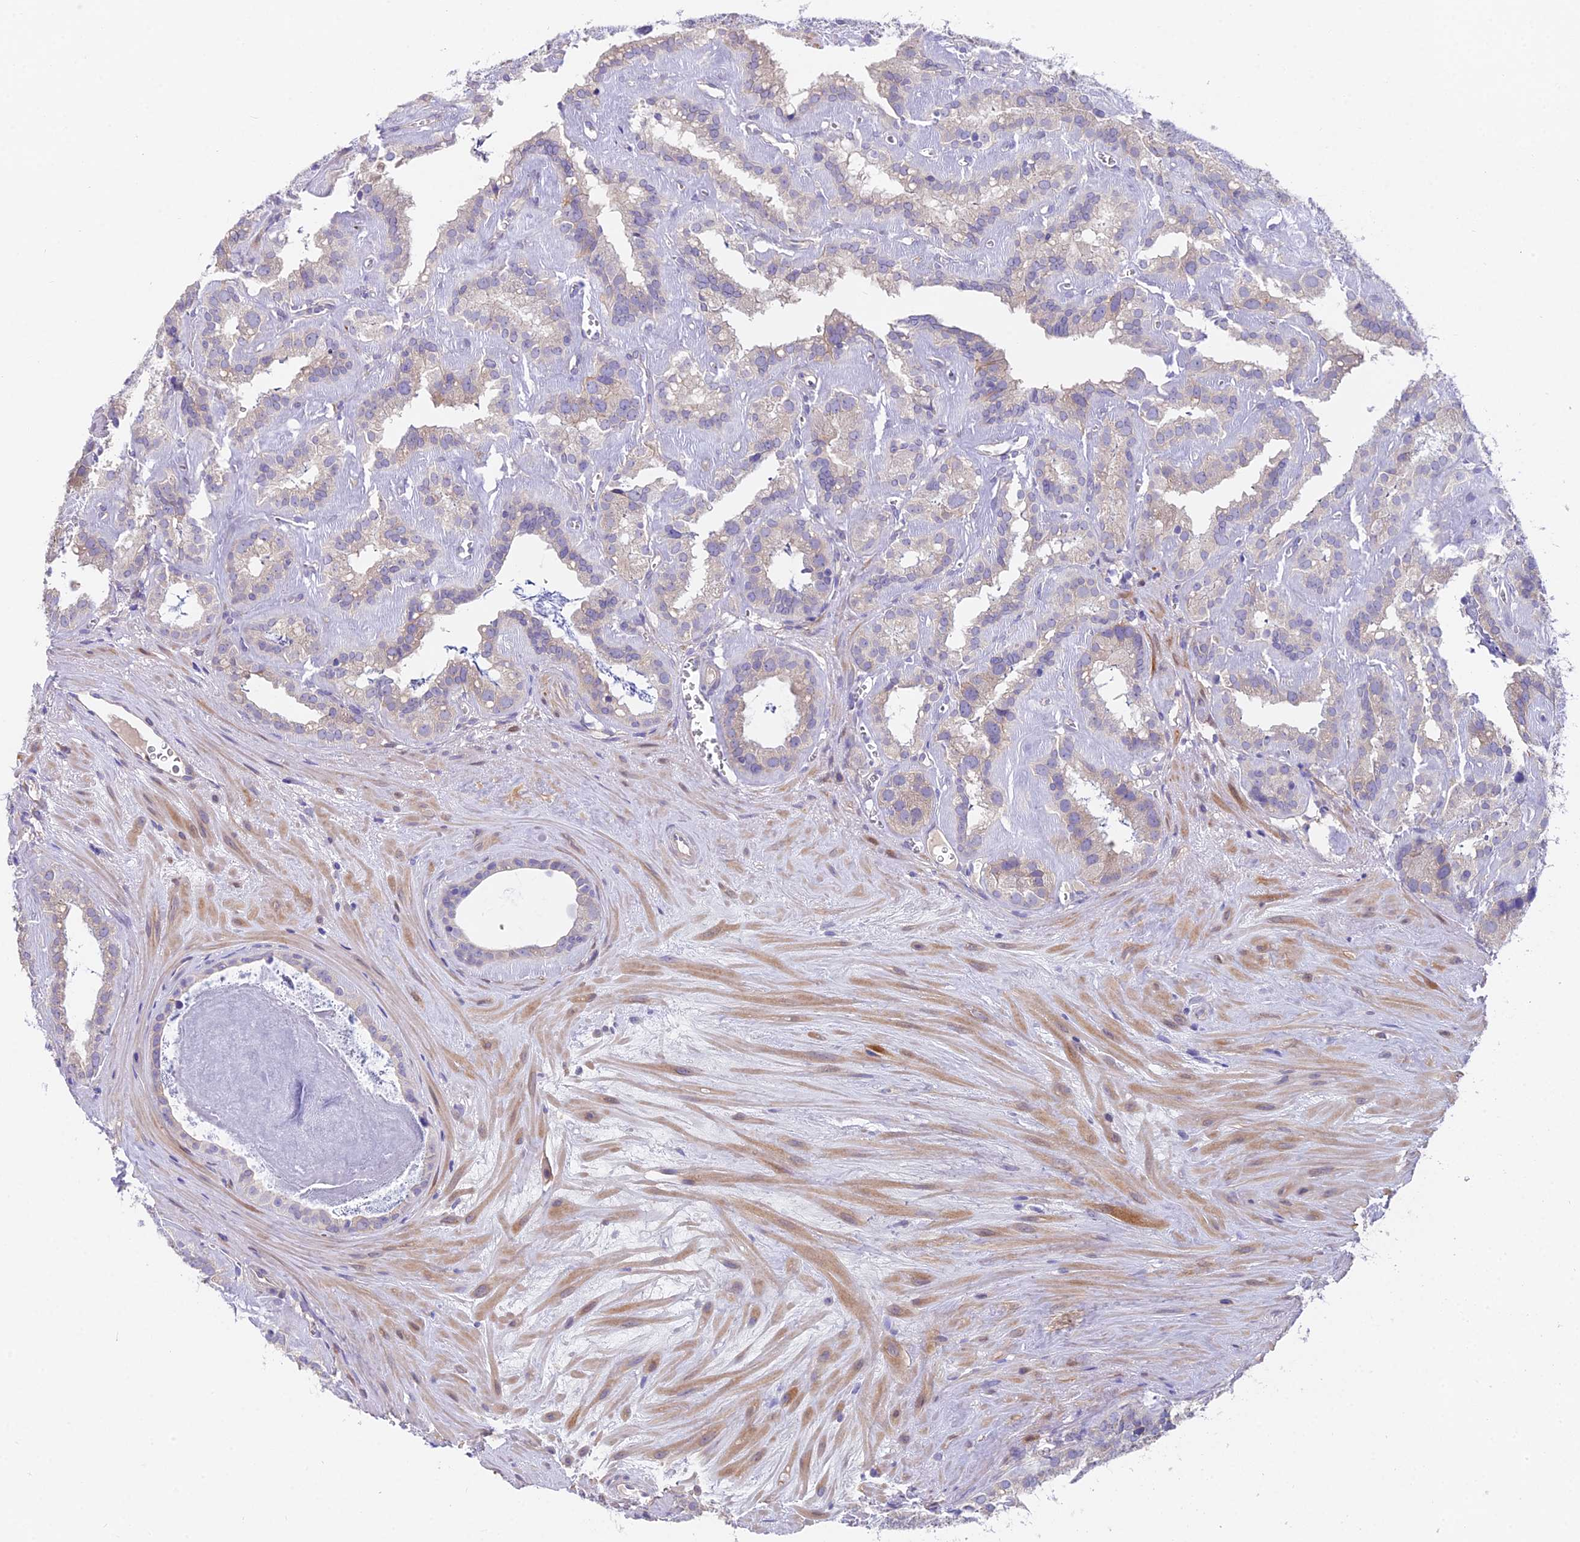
{"staining": {"intensity": "weak", "quantity": "<25%", "location": "cytoplasmic/membranous"}, "tissue": "seminal vesicle", "cell_type": "Glandular cells", "image_type": "normal", "snomed": [{"axis": "morphology", "description": "Normal tissue, NOS"}, {"axis": "topography", "description": "Prostate"}, {"axis": "topography", "description": "Seminal veicle"}], "caption": "Glandular cells are negative for brown protein staining in normal seminal vesicle. The staining was performed using DAB to visualize the protein expression in brown, while the nuclei were stained in blue with hematoxylin (Magnification: 20x).", "gene": "FAM168B", "patient": {"sex": "male", "age": 59}}